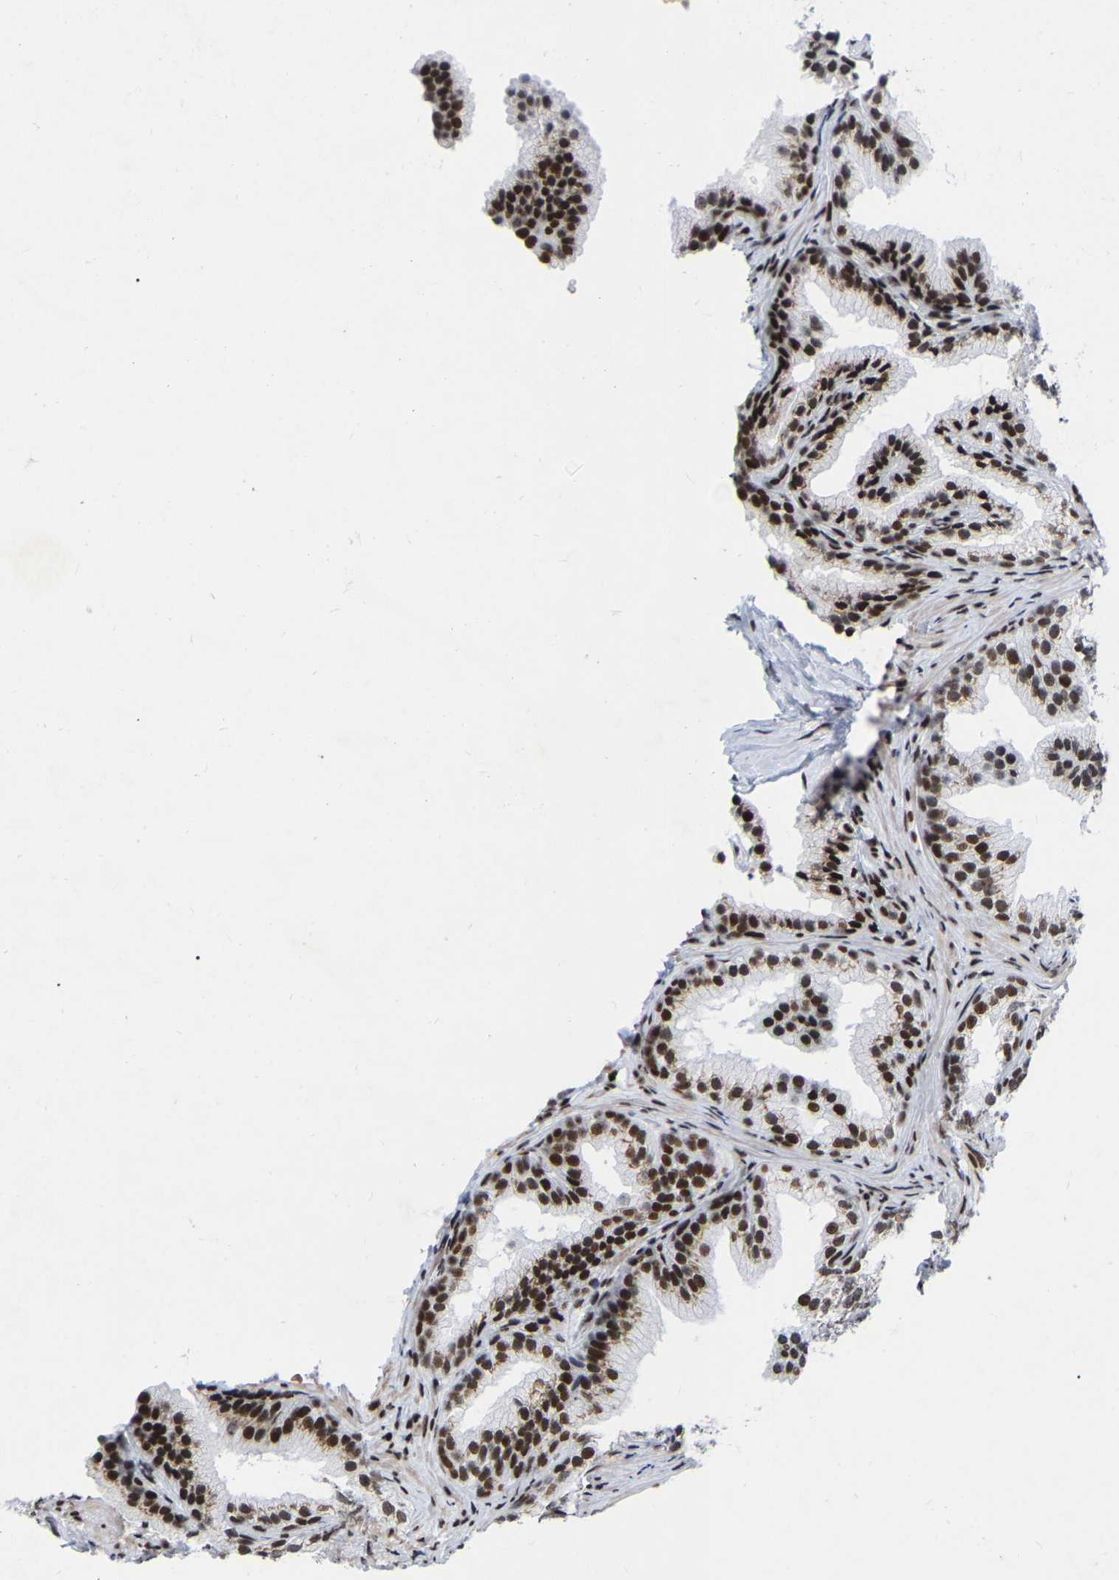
{"staining": {"intensity": "strong", "quantity": ">75%", "location": "nuclear"}, "tissue": "prostate", "cell_type": "Glandular cells", "image_type": "normal", "snomed": [{"axis": "morphology", "description": "Normal tissue, NOS"}, {"axis": "topography", "description": "Prostate"}], "caption": "An immunohistochemistry photomicrograph of normal tissue is shown. Protein staining in brown labels strong nuclear positivity in prostate within glandular cells.", "gene": "PRCC", "patient": {"sex": "male", "age": 76}}